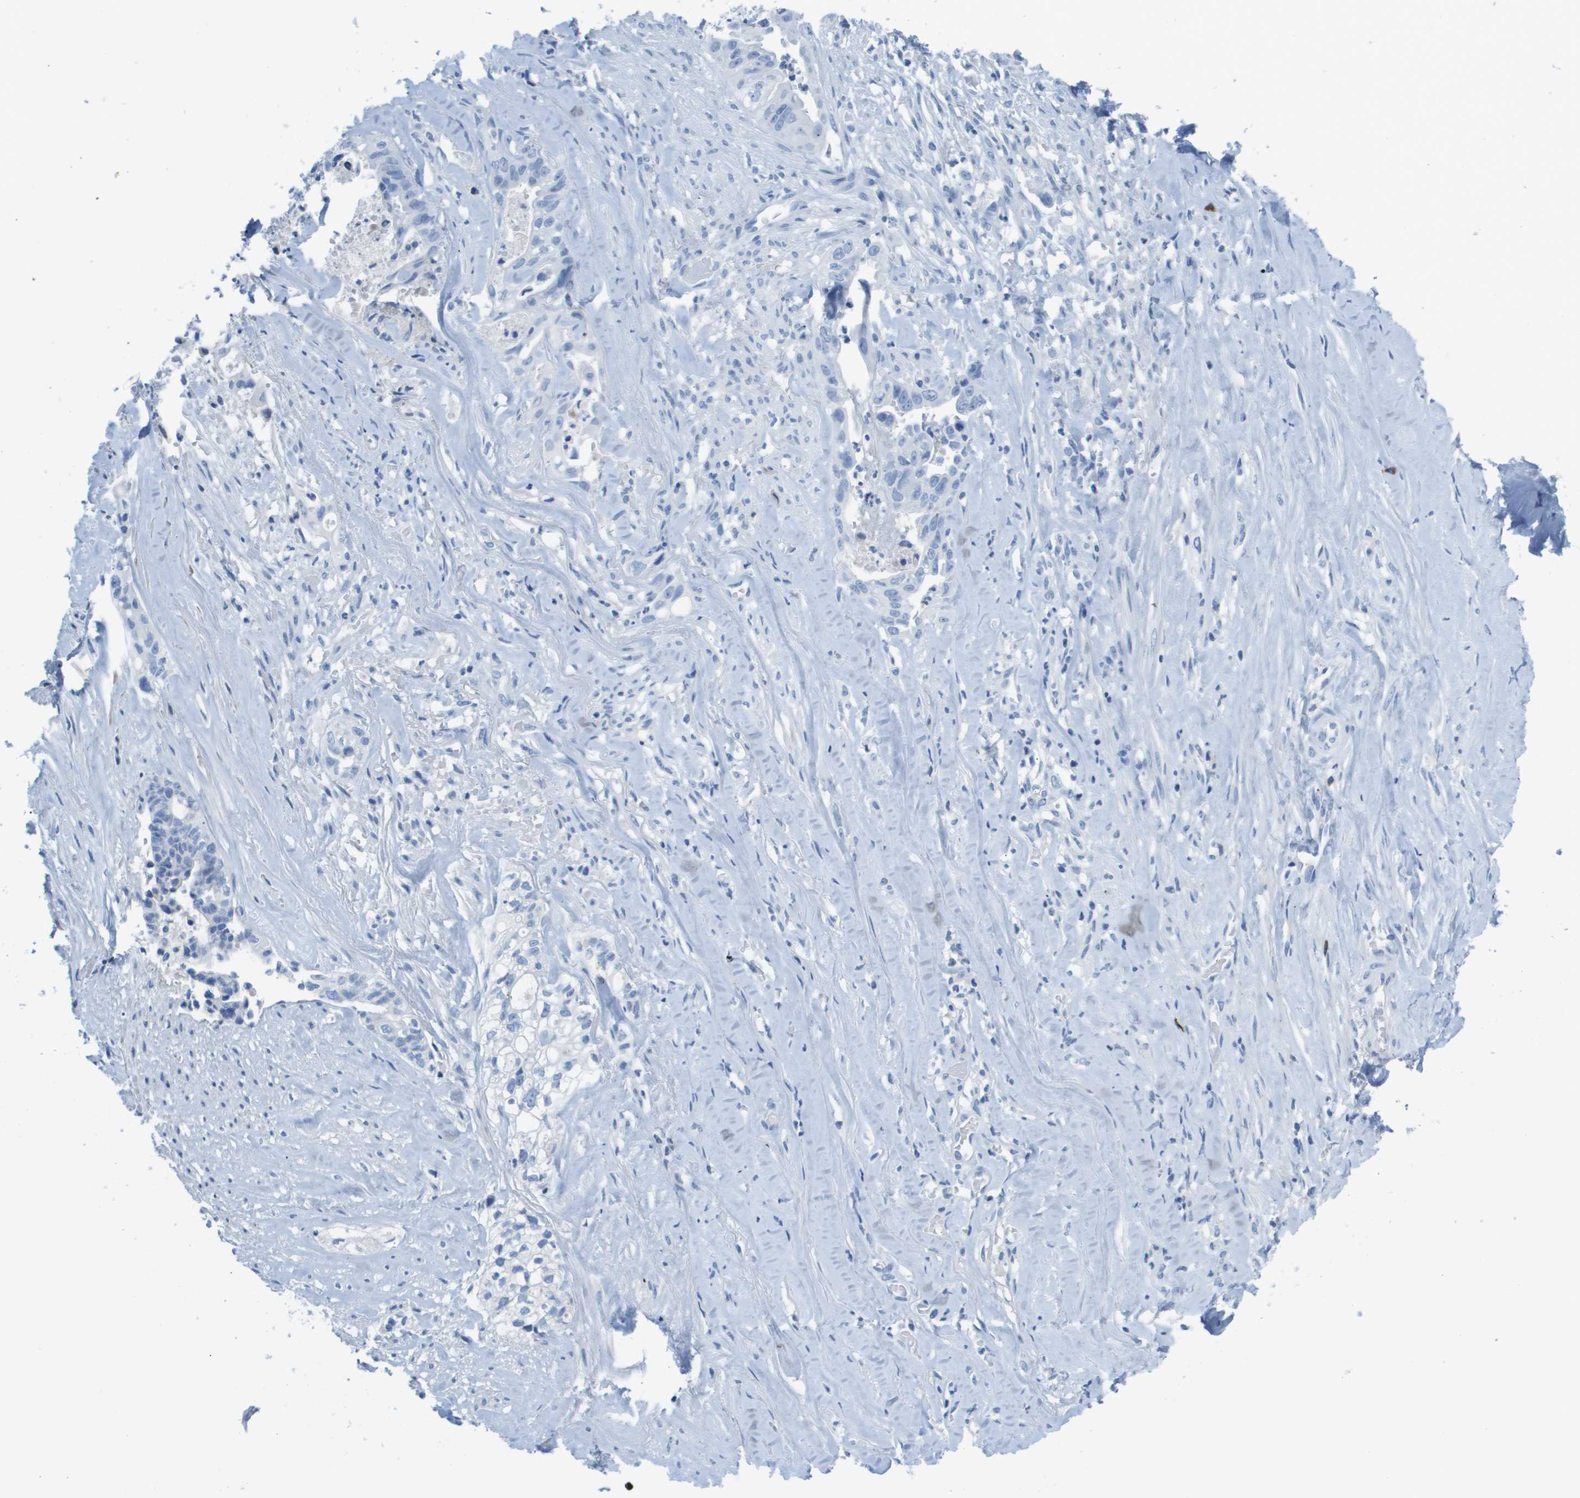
{"staining": {"intensity": "negative", "quantity": "none", "location": "none"}, "tissue": "liver cancer", "cell_type": "Tumor cells", "image_type": "cancer", "snomed": [{"axis": "morphology", "description": "Cholangiocarcinoma"}, {"axis": "topography", "description": "Liver"}], "caption": "A histopathology image of human liver cancer is negative for staining in tumor cells.", "gene": "GPR18", "patient": {"sex": "female", "age": 70}}